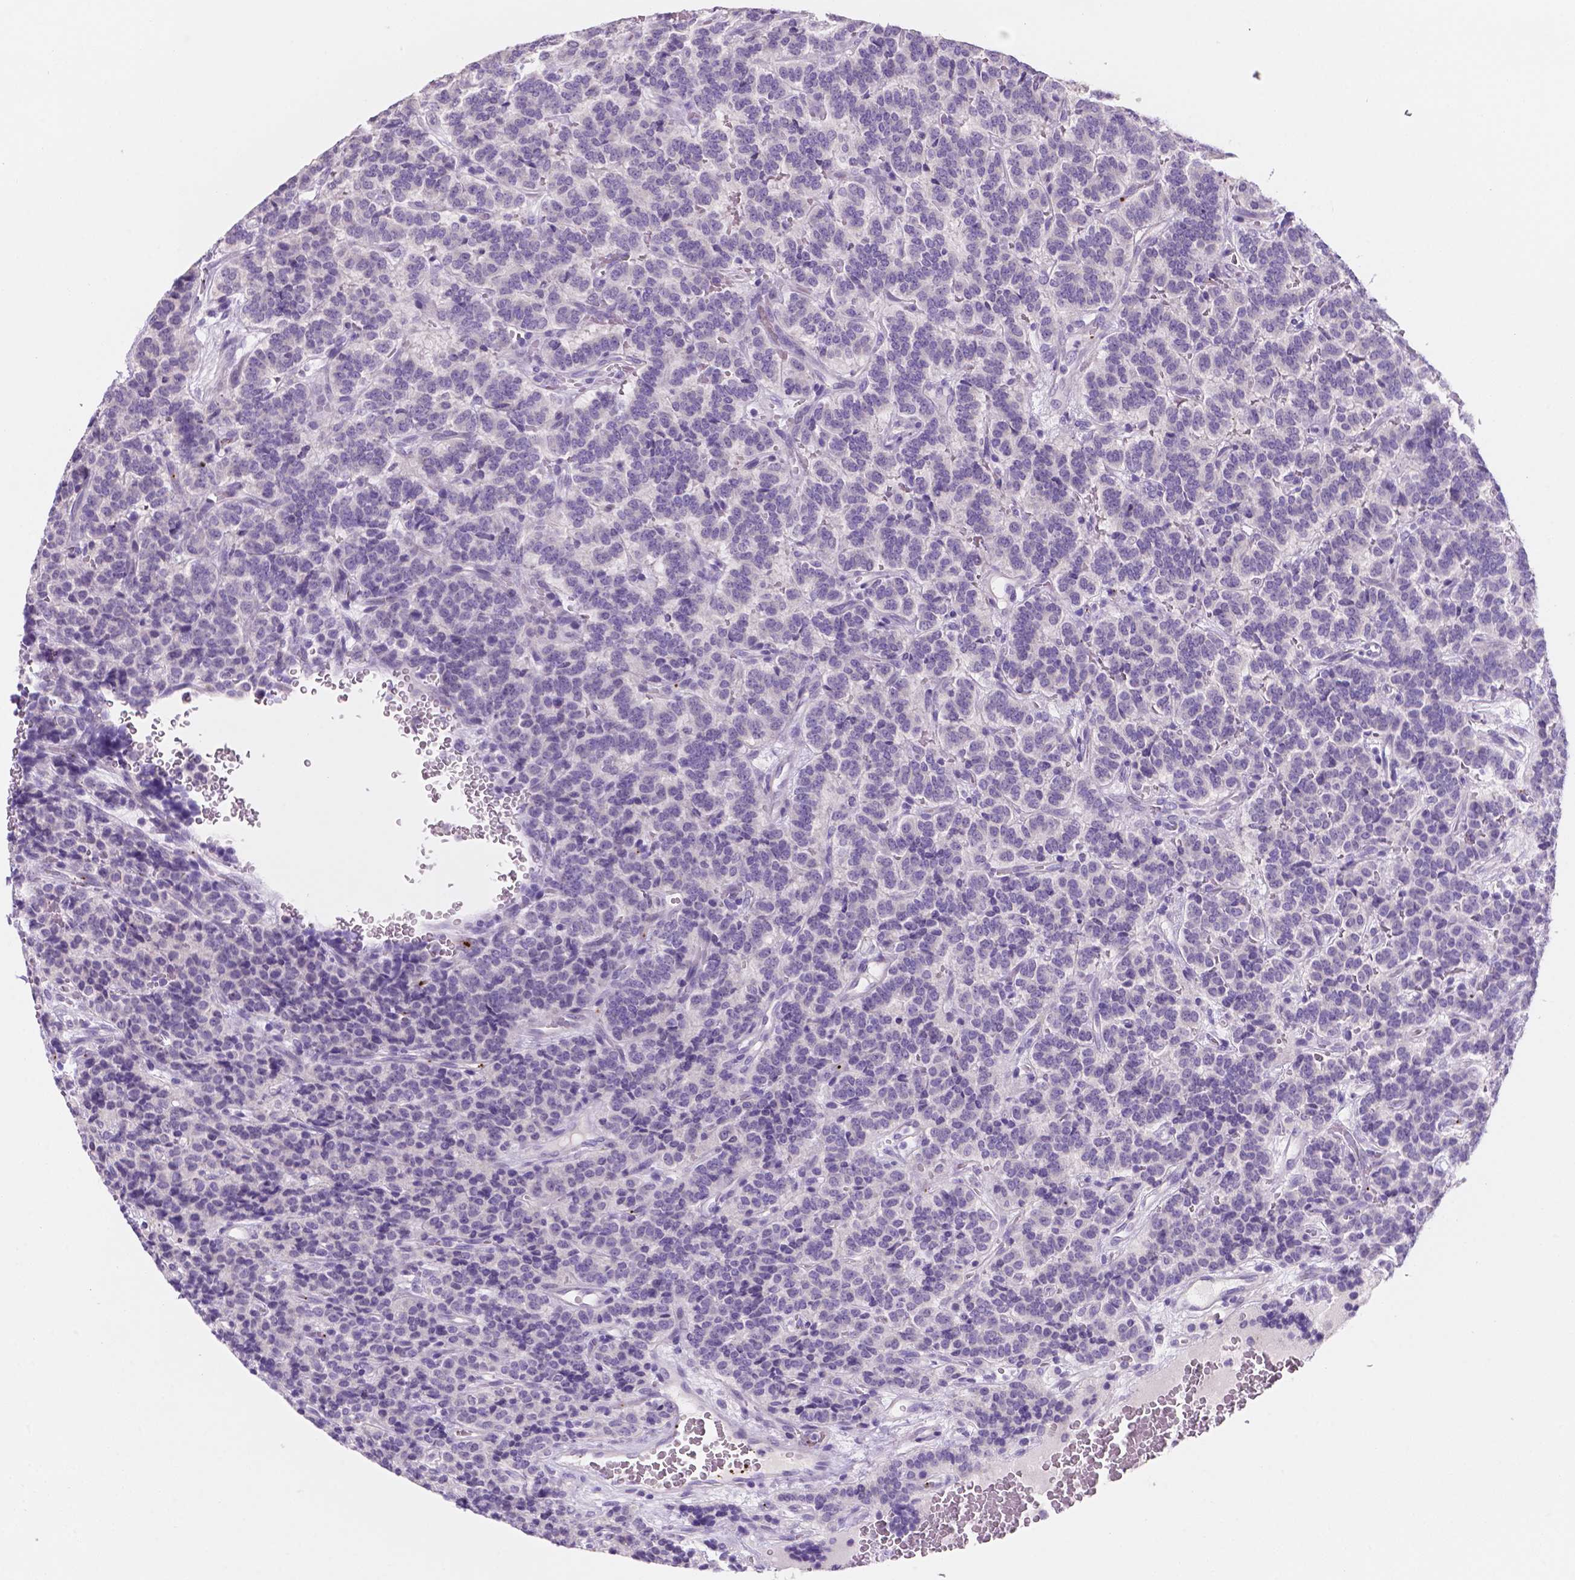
{"staining": {"intensity": "negative", "quantity": "none", "location": "none"}, "tissue": "carcinoid", "cell_type": "Tumor cells", "image_type": "cancer", "snomed": [{"axis": "morphology", "description": "Carcinoid, malignant, NOS"}, {"axis": "topography", "description": "Pancreas"}], "caption": "Protein analysis of carcinoid reveals no significant positivity in tumor cells.", "gene": "EBLN2", "patient": {"sex": "male", "age": 36}}